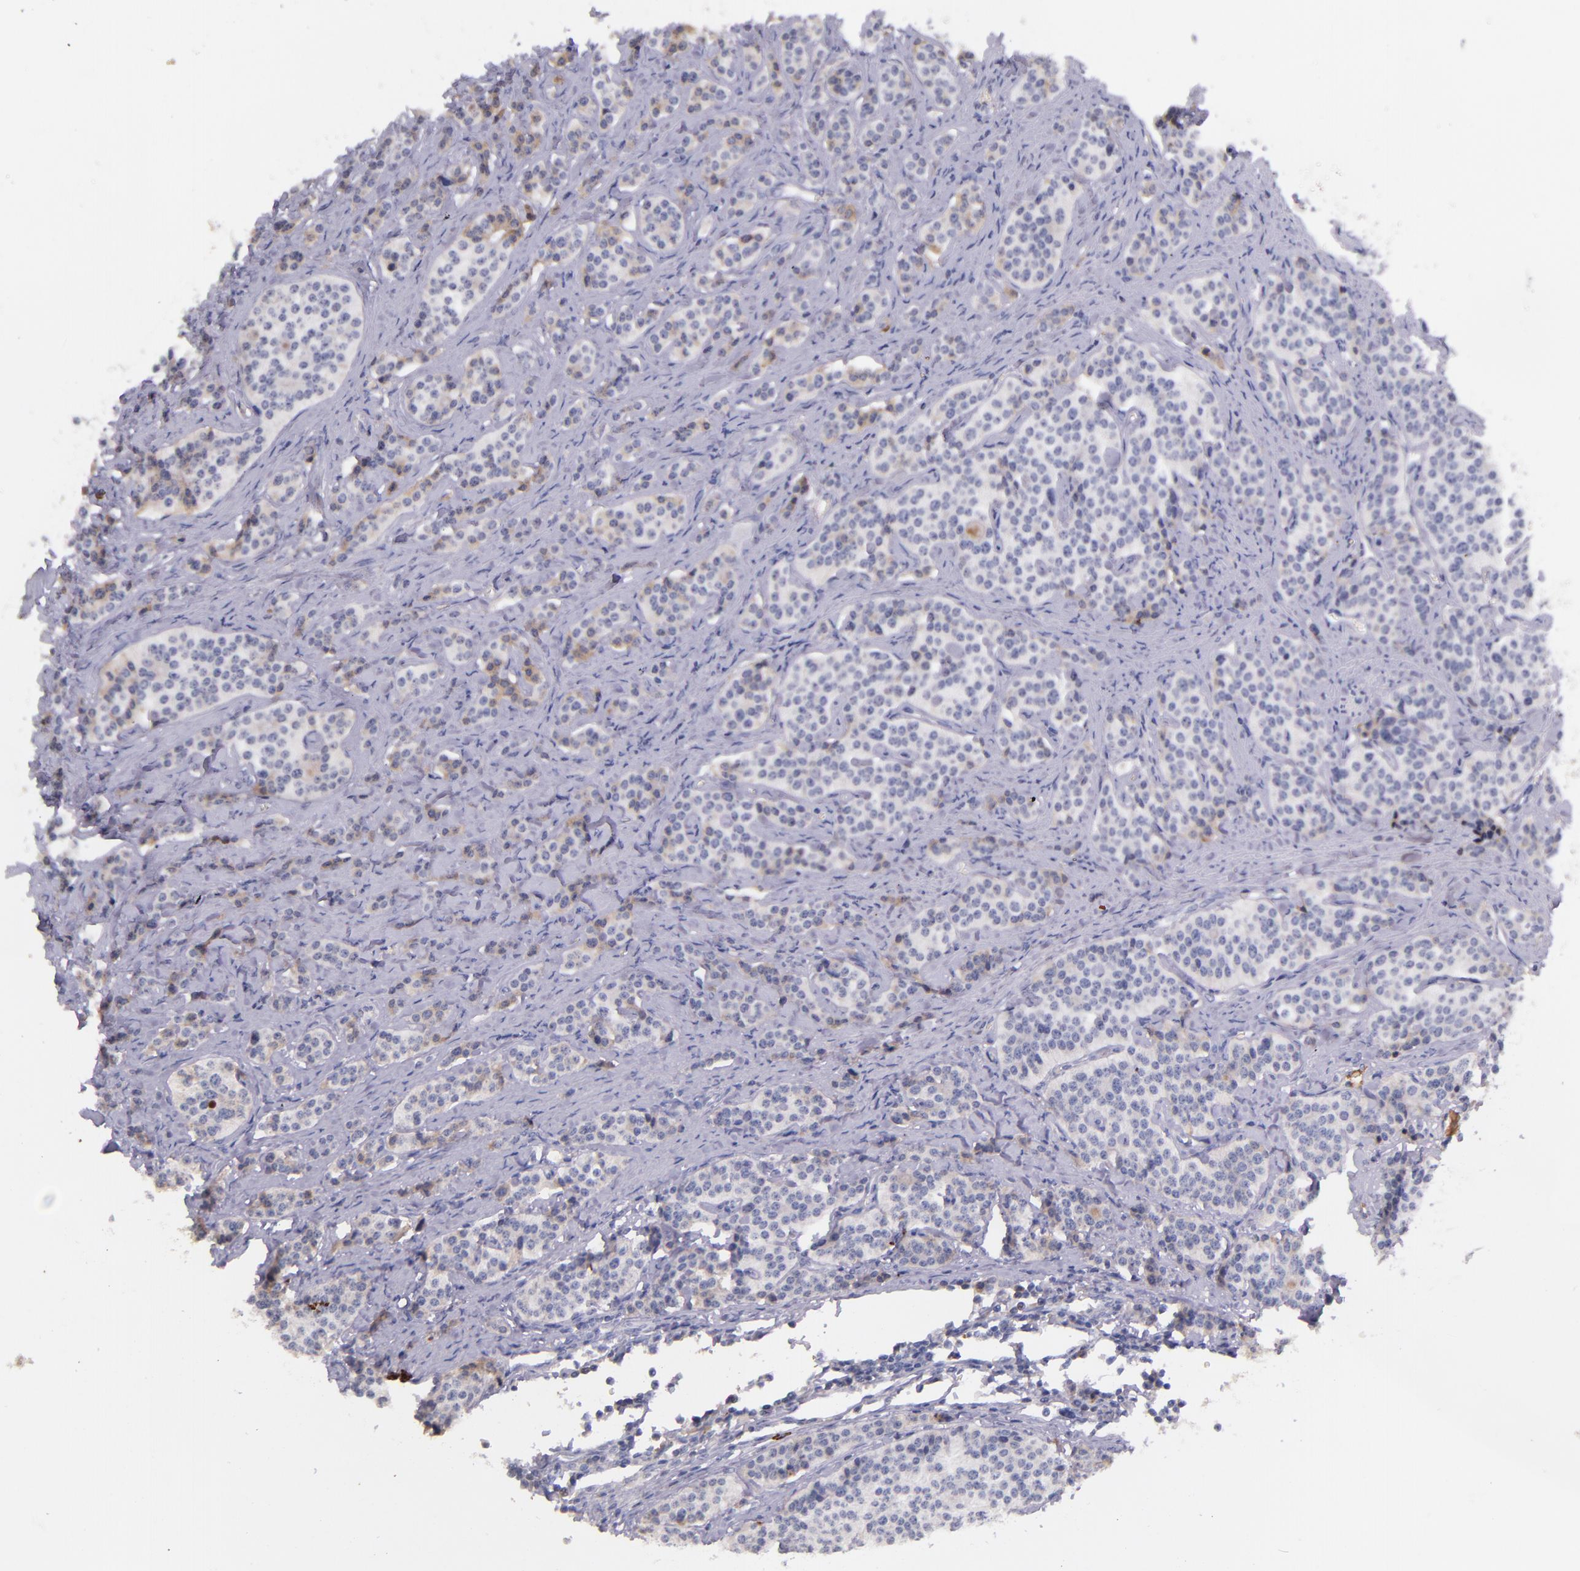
{"staining": {"intensity": "weak", "quantity": "<25%", "location": "cytoplasmic/membranous"}, "tissue": "carcinoid", "cell_type": "Tumor cells", "image_type": "cancer", "snomed": [{"axis": "morphology", "description": "Carcinoid, malignant, NOS"}, {"axis": "topography", "description": "Small intestine"}], "caption": "Immunohistochemistry image of neoplastic tissue: carcinoid stained with DAB shows no significant protein expression in tumor cells.", "gene": "KNG1", "patient": {"sex": "male", "age": 63}}